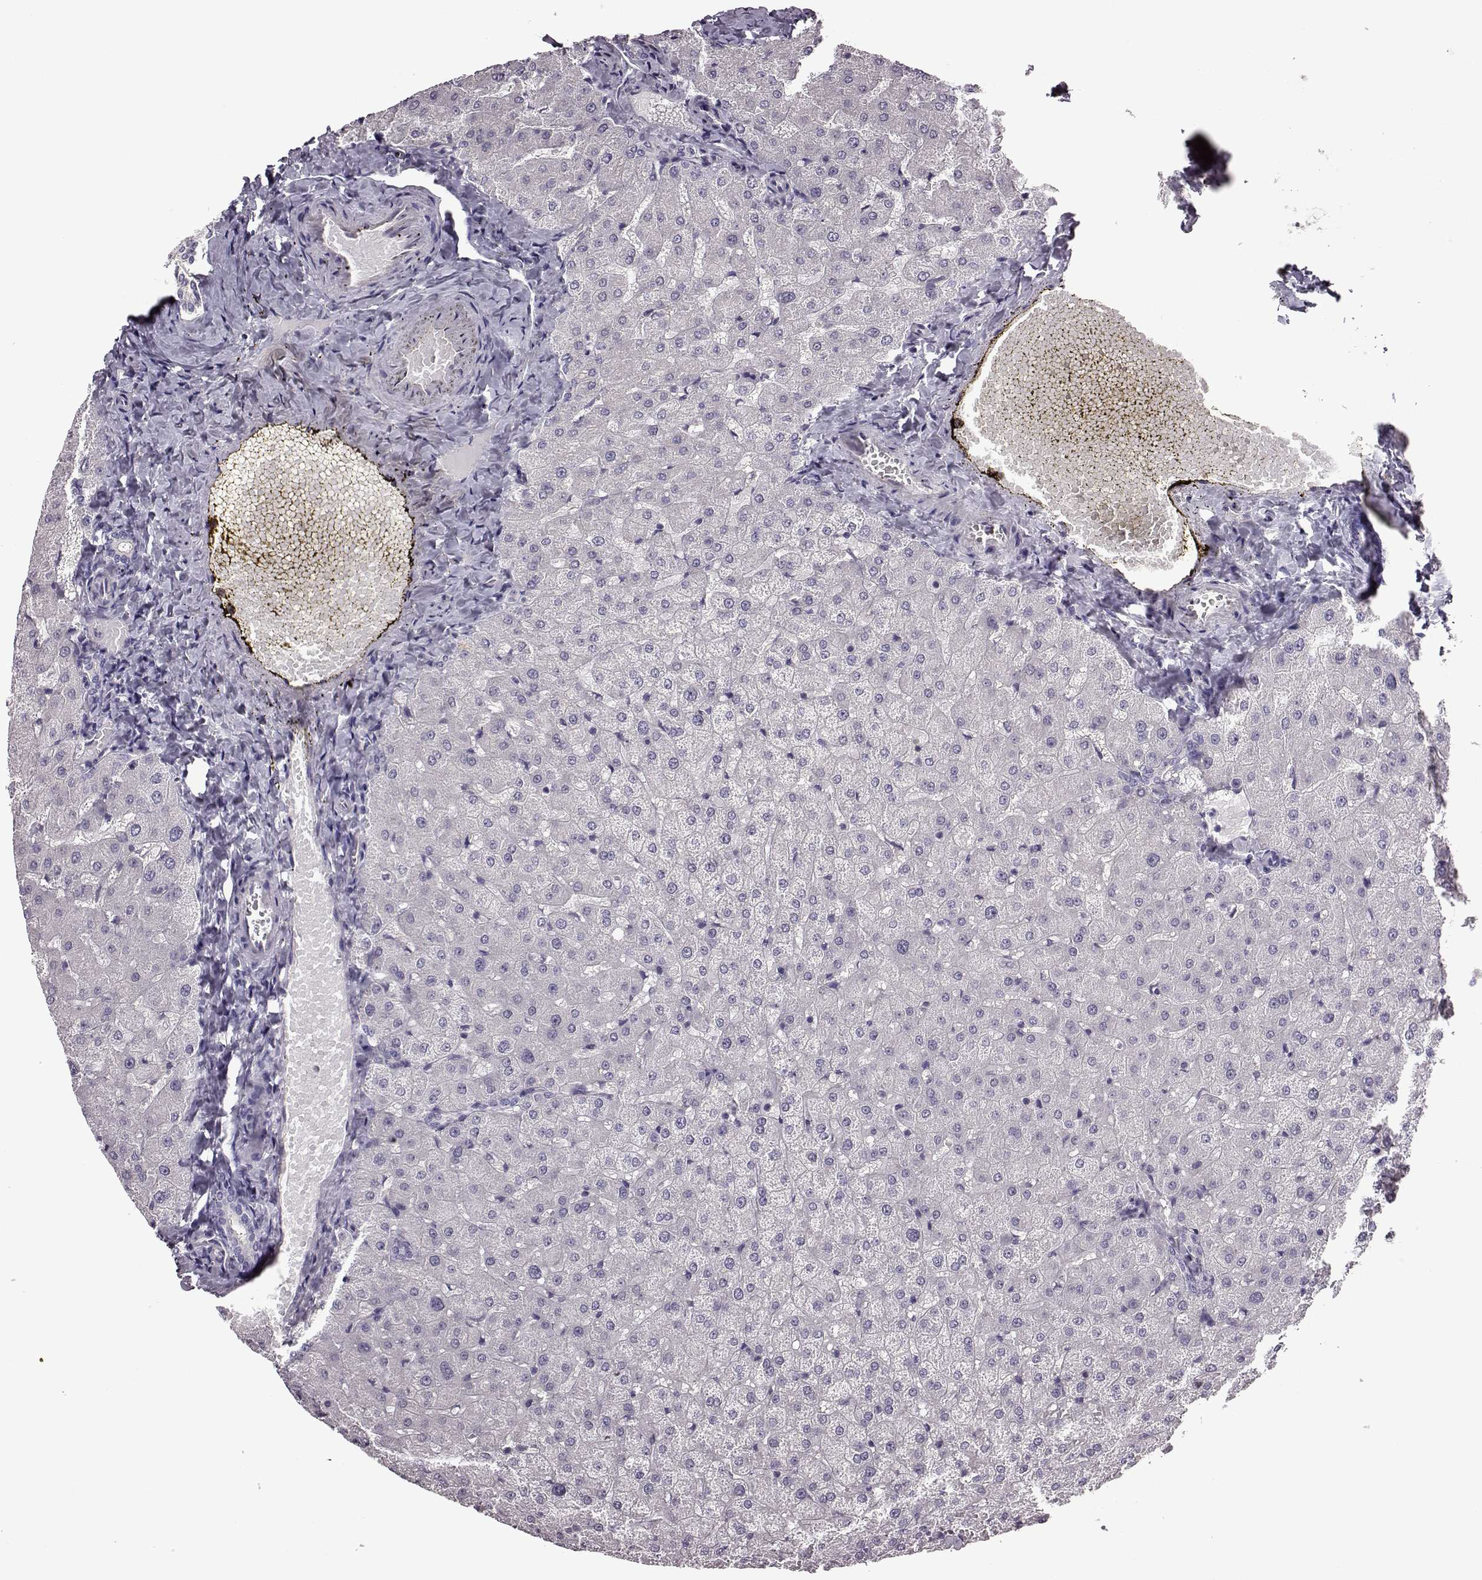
{"staining": {"intensity": "negative", "quantity": "none", "location": "none"}, "tissue": "liver", "cell_type": "Cholangiocytes", "image_type": "normal", "snomed": [{"axis": "morphology", "description": "Normal tissue, NOS"}, {"axis": "topography", "description": "Liver"}], "caption": "Cholangiocytes are negative for brown protein staining in benign liver. (DAB immunohistochemistry (IHC) with hematoxylin counter stain).", "gene": "EDDM3B", "patient": {"sex": "female", "age": 50}}